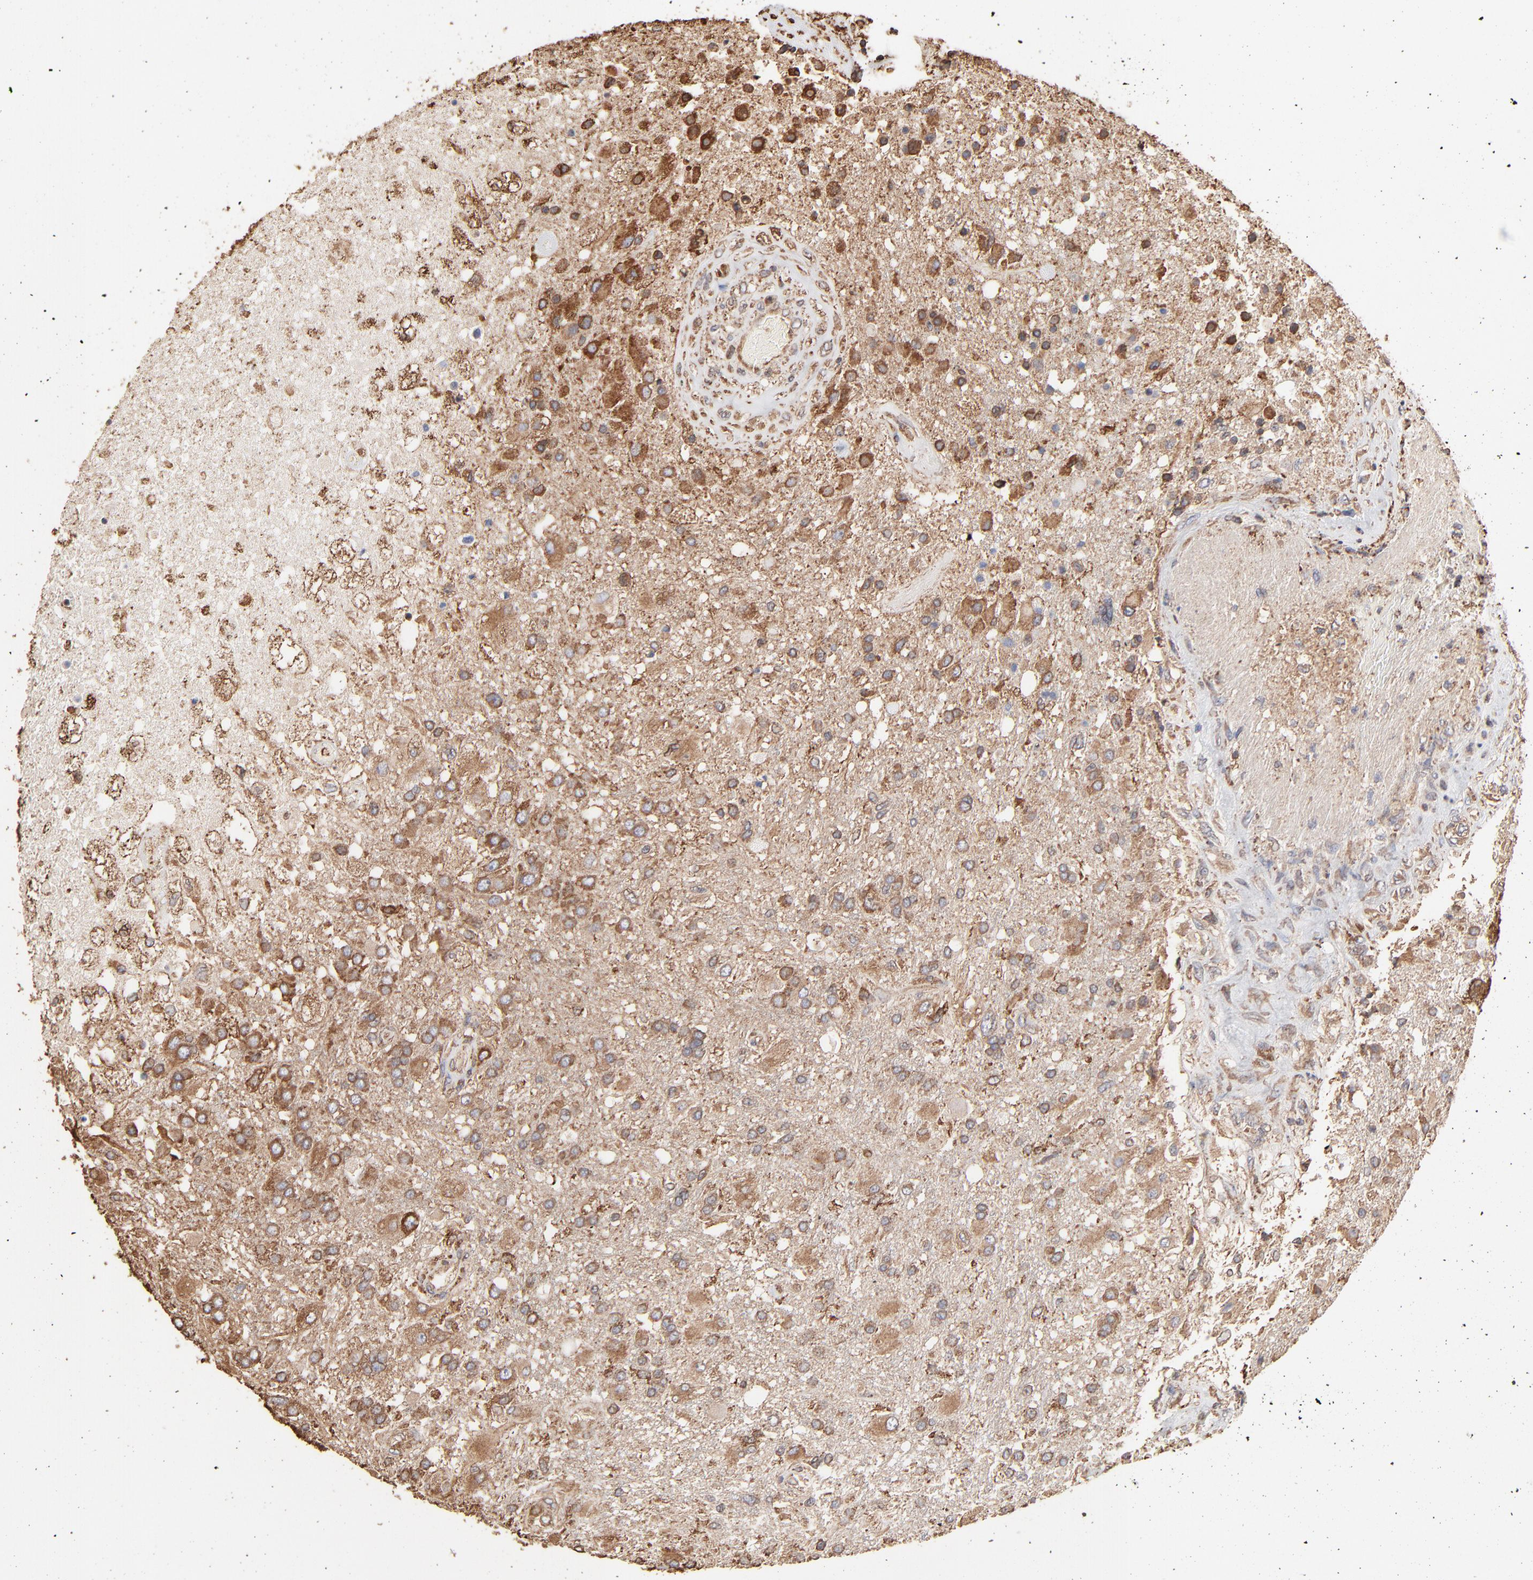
{"staining": {"intensity": "moderate", "quantity": ">75%", "location": "cytoplasmic/membranous"}, "tissue": "glioma", "cell_type": "Tumor cells", "image_type": "cancer", "snomed": [{"axis": "morphology", "description": "Glioma, malignant, High grade"}, {"axis": "topography", "description": "Cerebral cortex"}], "caption": "Protein expression analysis of human glioma reveals moderate cytoplasmic/membranous positivity in approximately >75% of tumor cells. (Brightfield microscopy of DAB IHC at high magnification).", "gene": "PDIA3", "patient": {"sex": "male", "age": 79}}